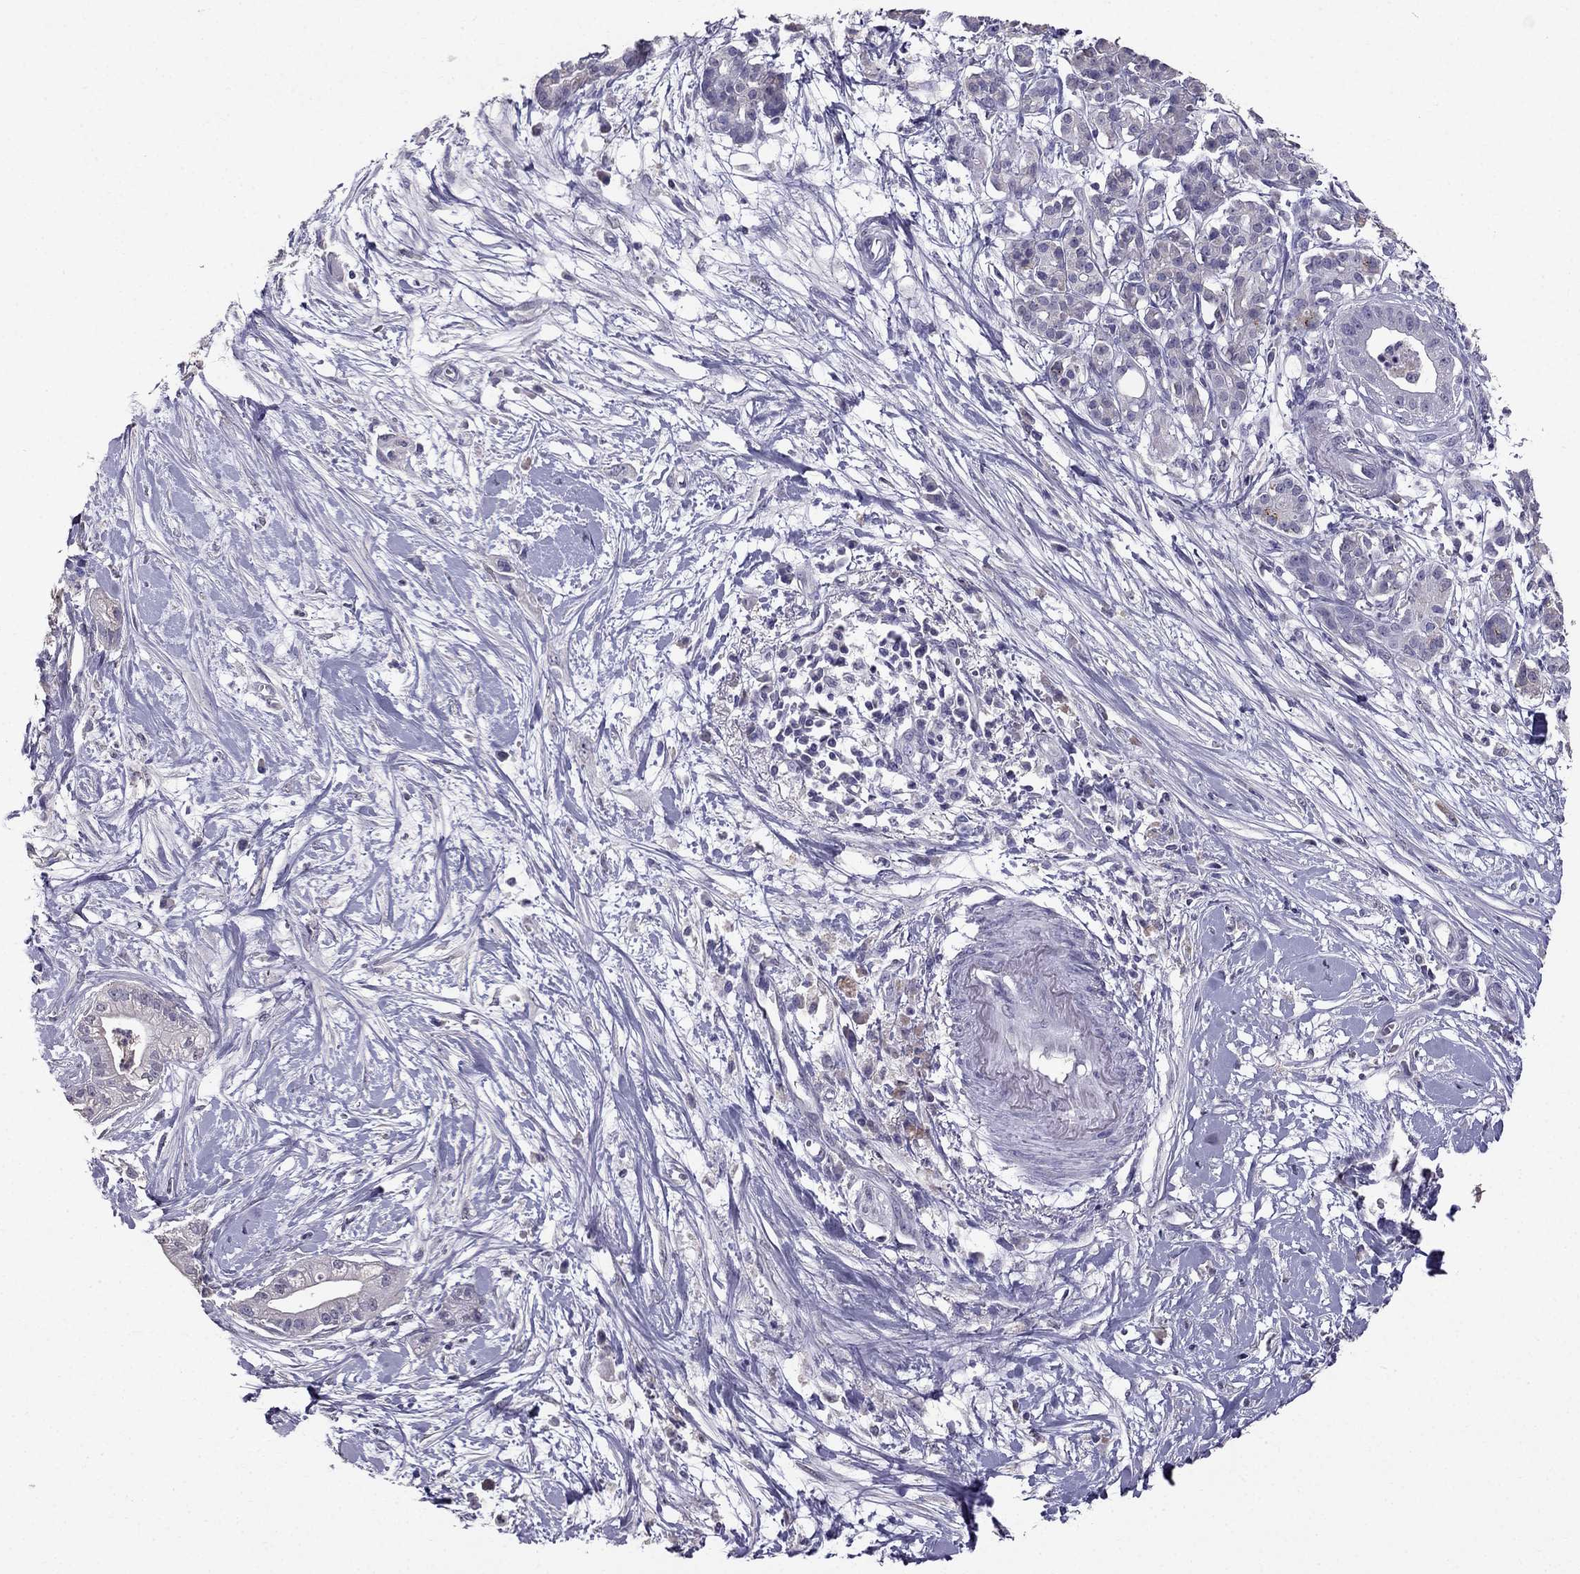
{"staining": {"intensity": "negative", "quantity": "none", "location": "none"}, "tissue": "pancreatic cancer", "cell_type": "Tumor cells", "image_type": "cancer", "snomed": [{"axis": "morphology", "description": "Normal tissue, NOS"}, {"axis": "morphology", "description": "Adenocarcinoma, NOS"}, {"axis": "topography", "description": "Lymph node"}, {"axis": "topography", "description": "Pancreas"}], "caption": "There is no significant staining in tumor cells of adenocarcinoma (pancreatic). The staining was performed using DAB (3,3'-diaminobenzidine) to visualize the protein expression in brown, while the nuclei were stained in blue with hematoxylin (Magnification: 20x).", "gene": "SCG5", "patient": {"sex": "female", "age": 58}}